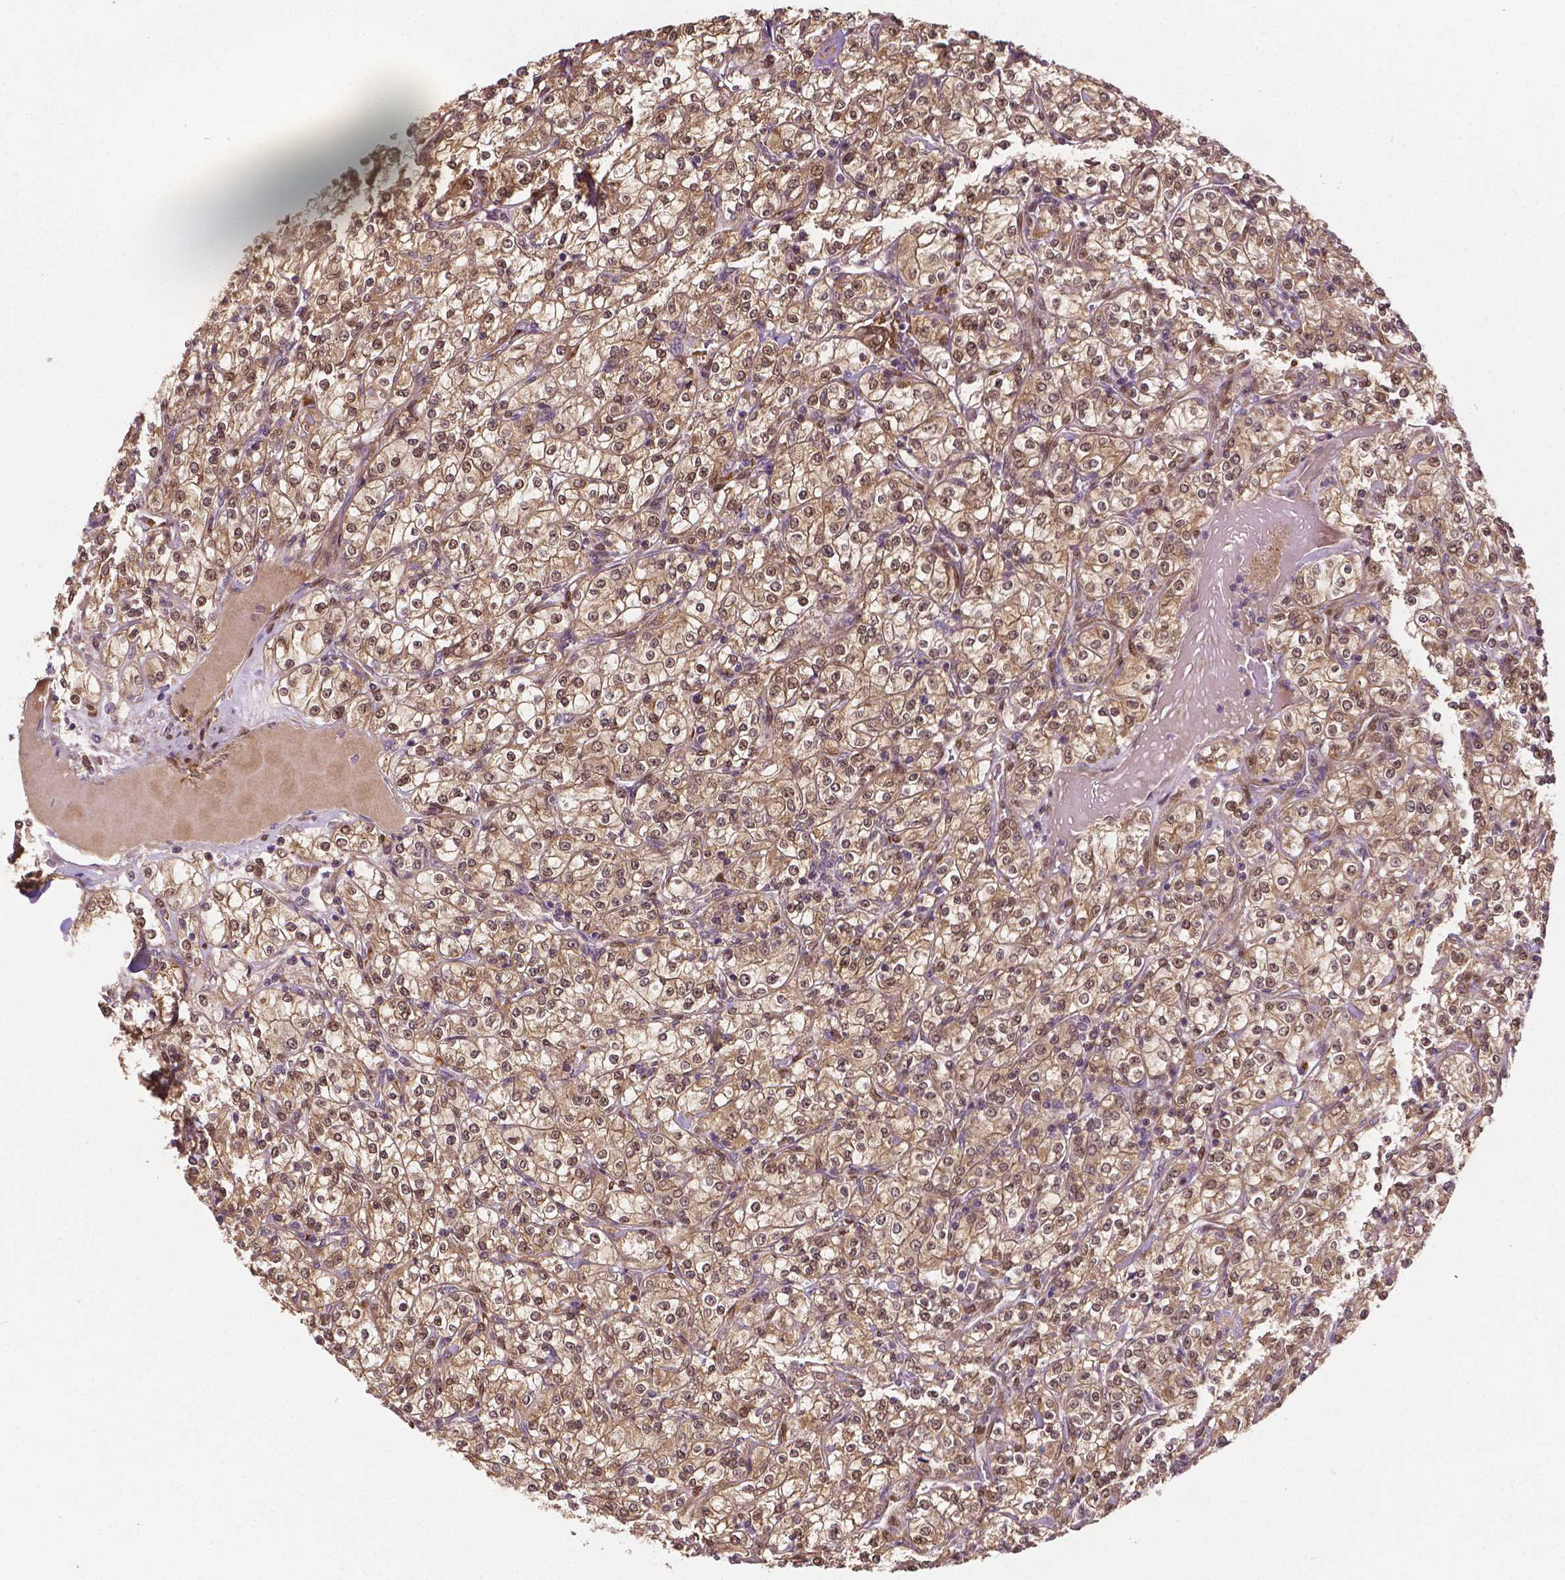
{"staining": {"intensity": "weak", "quantity": ">75%", "location": "cytoplasmic/membranous,nuclear"}, "tissue": "renal cancer", "cell_type": "Tumor cells", "image_type": "cancer", "snomed": [{"axis": "morphology", "description": "Adenocarcinoma, NOS"}, {"axis": "topography", "description": "Kidney"}], "caption": "Tumor cells display low levels of weak cytoplasmic/membranous and nuclear staining in about >75% of cells in renal adenocarcinoma.", "gene": "YAP1", "patient": {"sex": "male", "age": 77}}